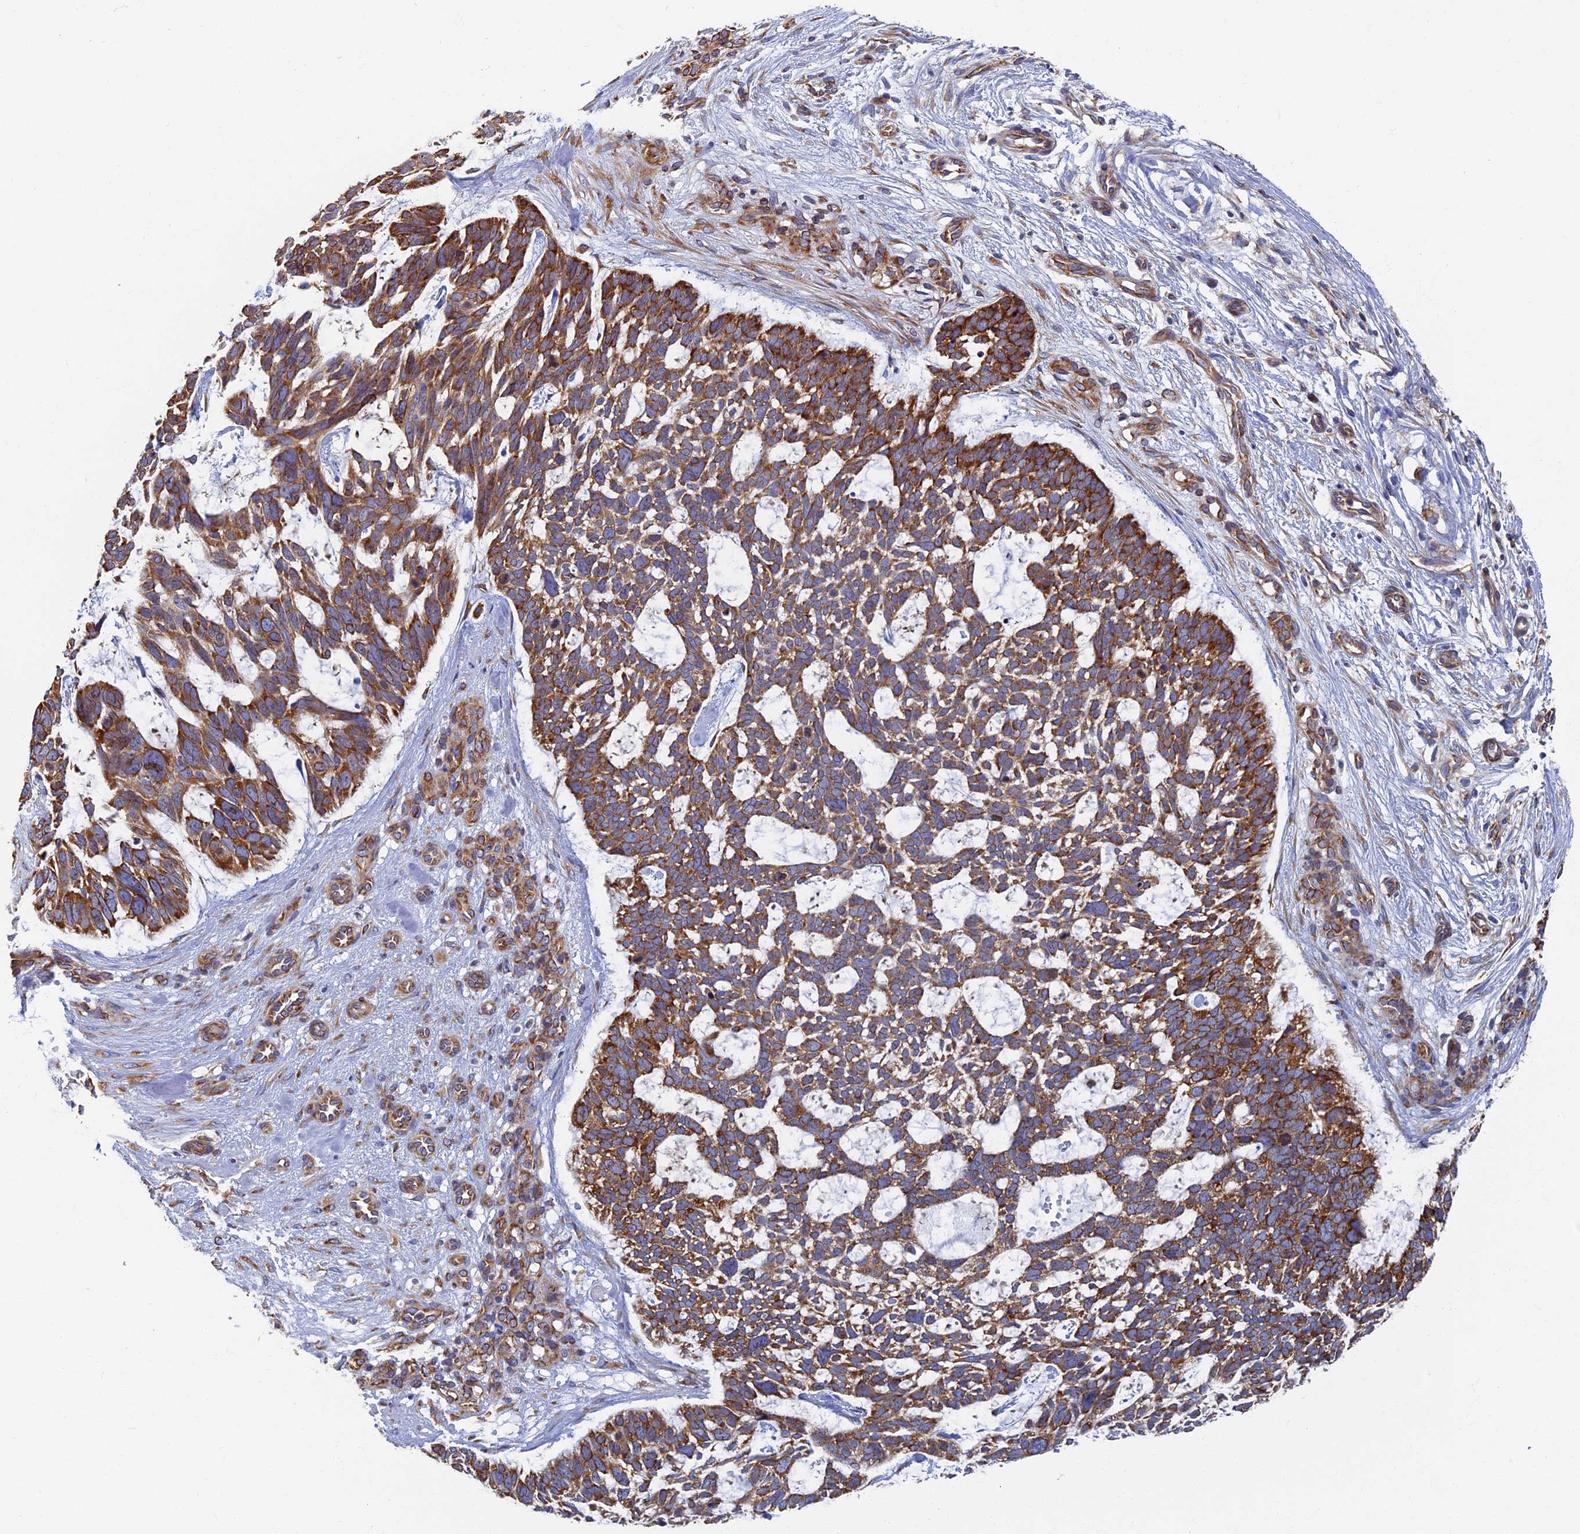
{"staining": {"intensity": "moderate", "quantity": ">75%", "location": "cytoplasmic/membranous"}, "tissue": "skin cancer", "cell_type": "Tumor cells", "image_type": "cancer", "snomed": [{"axis": "morphology", "description": "Basal cell carcinoma"}, {"axis": "topography", "description": "Skin"}], "caption": "This is a photomicrograph of immunohistochemistry (IHC) staining of skin cancer (basal cell carcinoma), which shows moderate expression in the cytoplasmic/membranous of tumor cells.", "gene": "YBX1", "patient": {"sex": "male", "age": 88}}